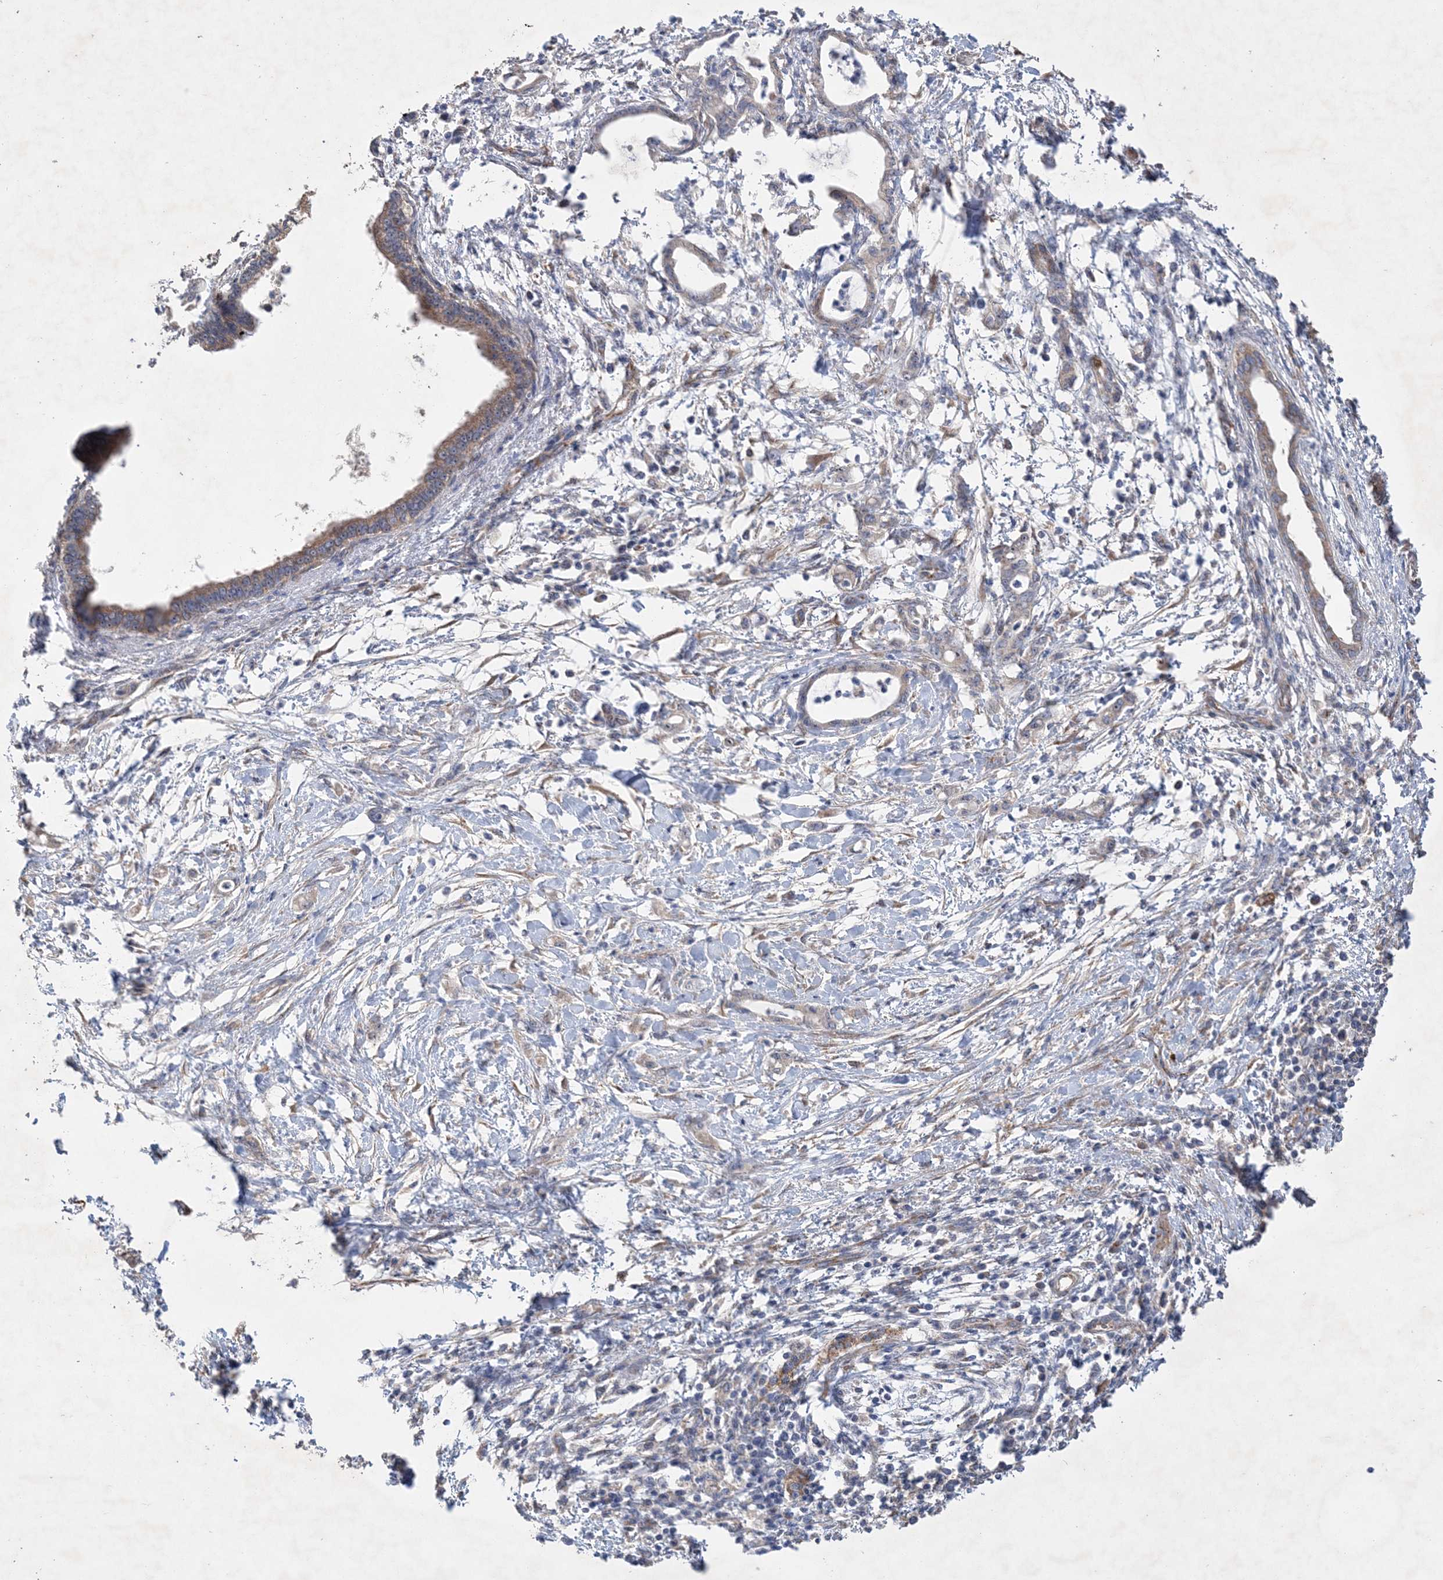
{"staining": {"intensity": "moderate", "quantity": "<25%", "location": "cytoplasmic/membranous"}, "tissue": "pancreatic cancer", "cell_type": "Tumor cells", "image_type": "cancer", "snomed": [{"axis": "morphology", "description": "Adenocarcinoma, NOS"}, {"axis": "topography", "description": "Pancreas"}], "caption": "Brown immunohistochemical staining in human pancreatic cancer exhibits moderate cytoplasmic/membranous staining in about <25% of tumor cells. (DAB (3,3'-diaminobenzidine) IHC with brightfield microscopy, high magnification).", "gene": "FEZ2", "patient": {"sex": "female", "age": 55}}